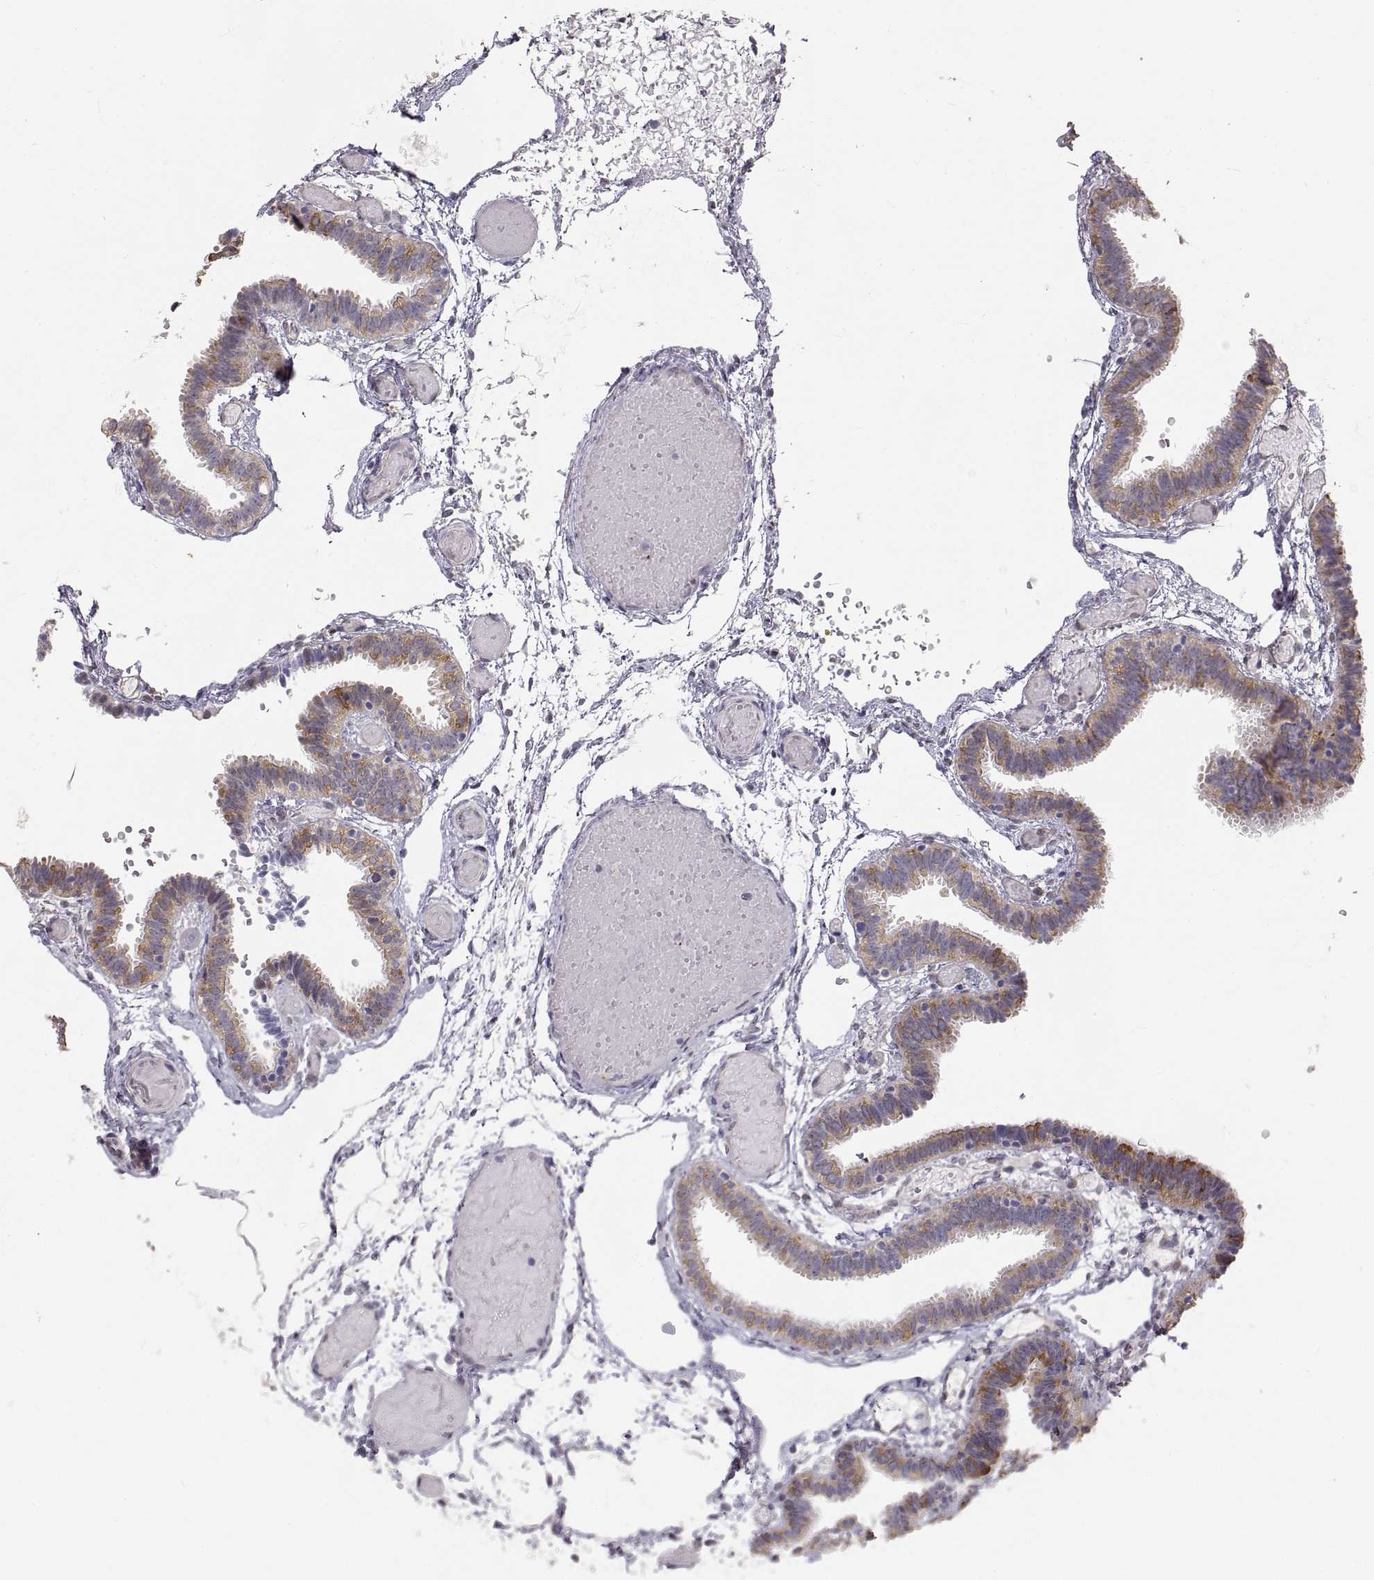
{"staining": {"intensity": "strong", "quantity": "<25%", "location": "cytoplasmic/membranous"}, "tissue": "fallopian tube", "cell_type": "Glandular cells", "image_type": "normal", "snomed": [{"axis": "morphology", "description": "Normal tissue, NOS"}, {"axis": "topography", "description": "Fallopian tube"}], "caption": "DAB (3,3'-diaminobenzidine) immunohistochemical staining of benign human fallopian tube shows strong cytoplasmic/membranous protein positivity in approximately <25% of glandular cells.", "gene": "HSP90AB1", "patient": {"sex": "female", "age": 37}}